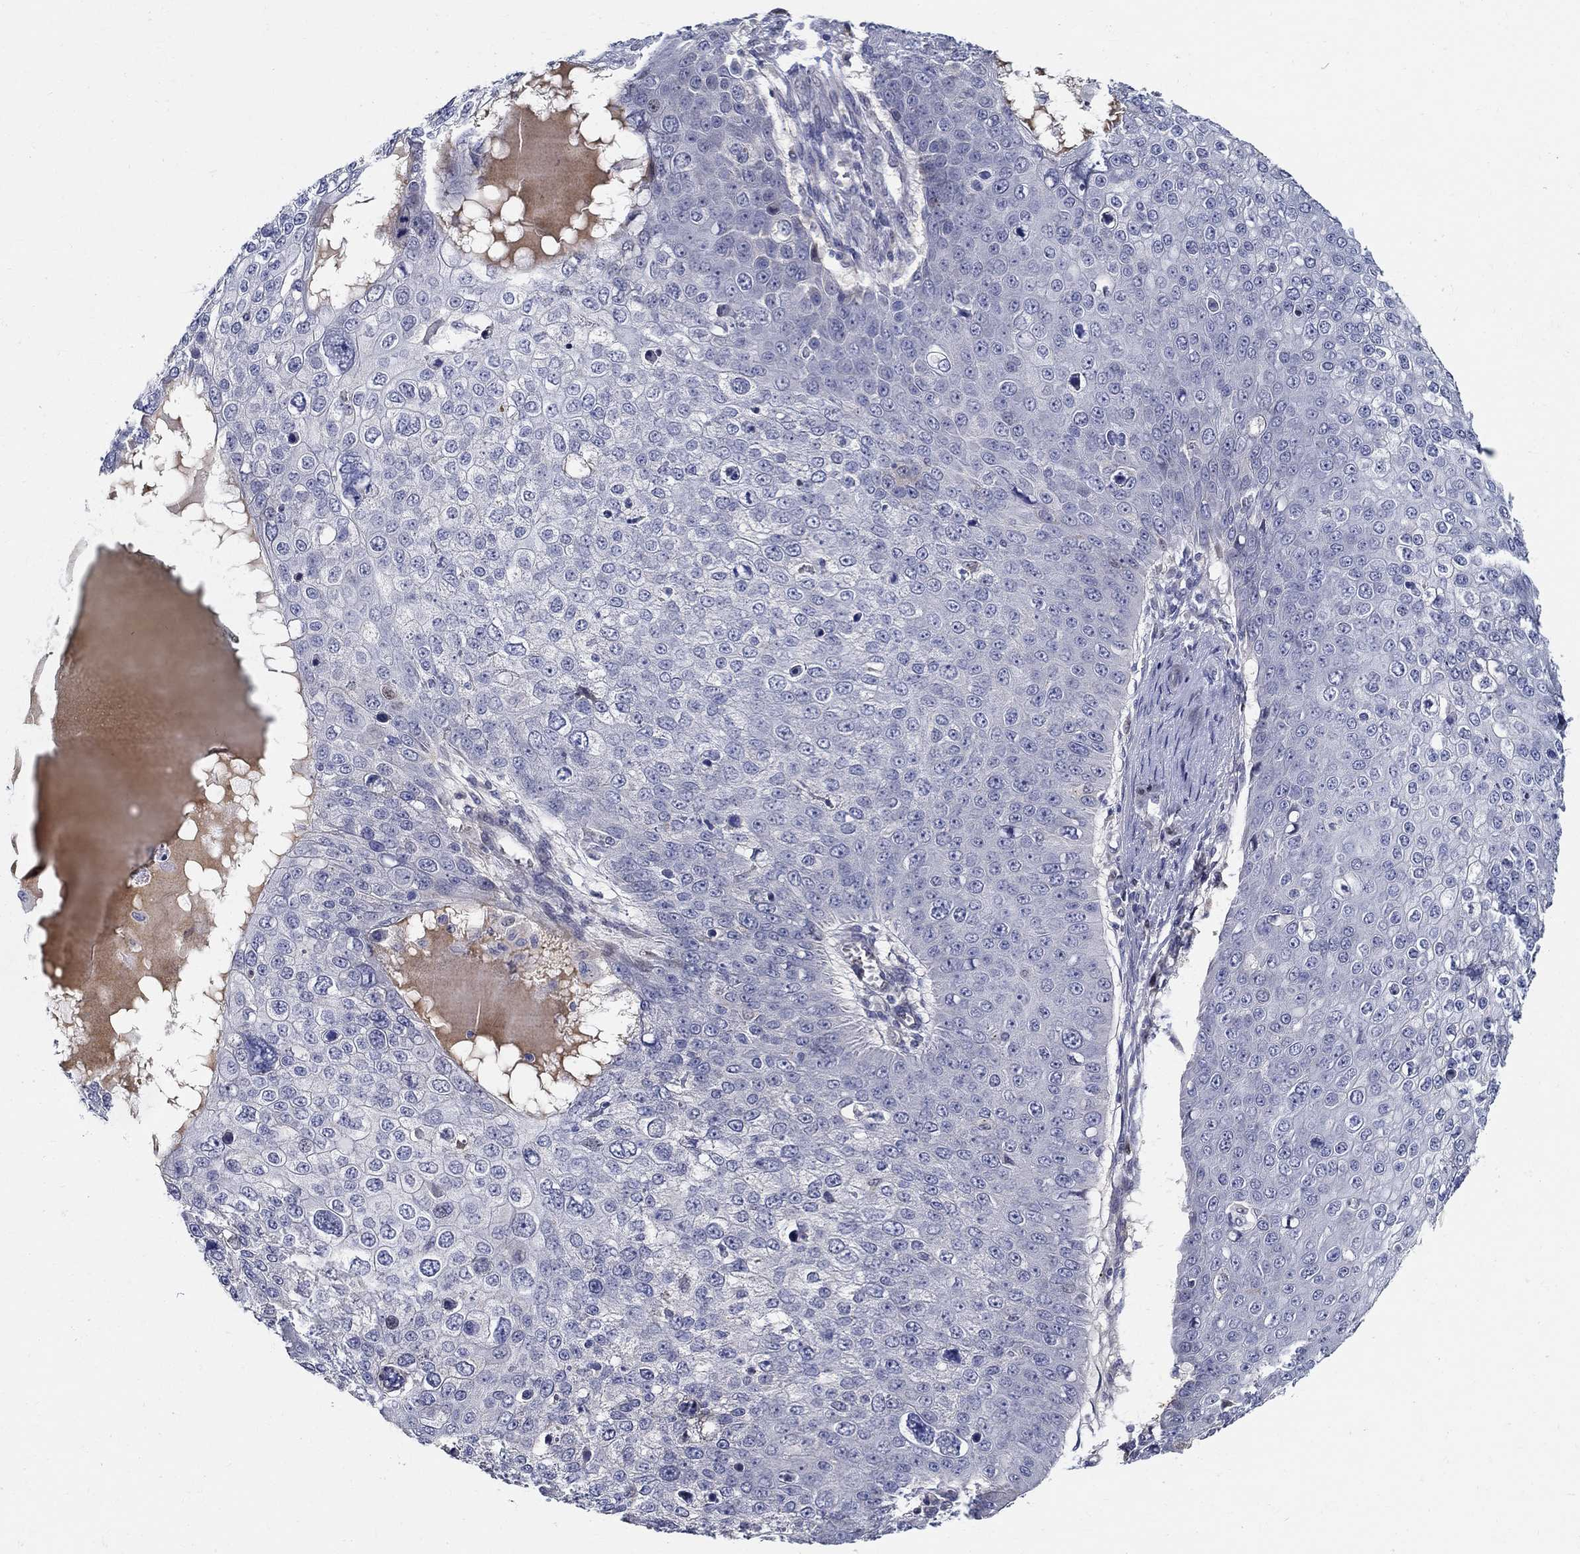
{"staining": {"intensity": "negative", "quantity": "none", "location": "none"}, "tissue": "skin cancer", "cell_type": "Tumor cells", "image_type": "cancer", "snomed": [{"axis": "morphology", "description": "Squamous cell carcinoma, NOS"}, {"axis": "topography", "description": "Skin"}], "caption": "High magnification brightfield microscopy of skin squamous cell carcinoma stained with DAB (brown) and counterstained with hematoxylin (blue): tumor cells show no significant expression.", "gene": "C16orf46", "patient": {"sex": "male", "age": 71}}